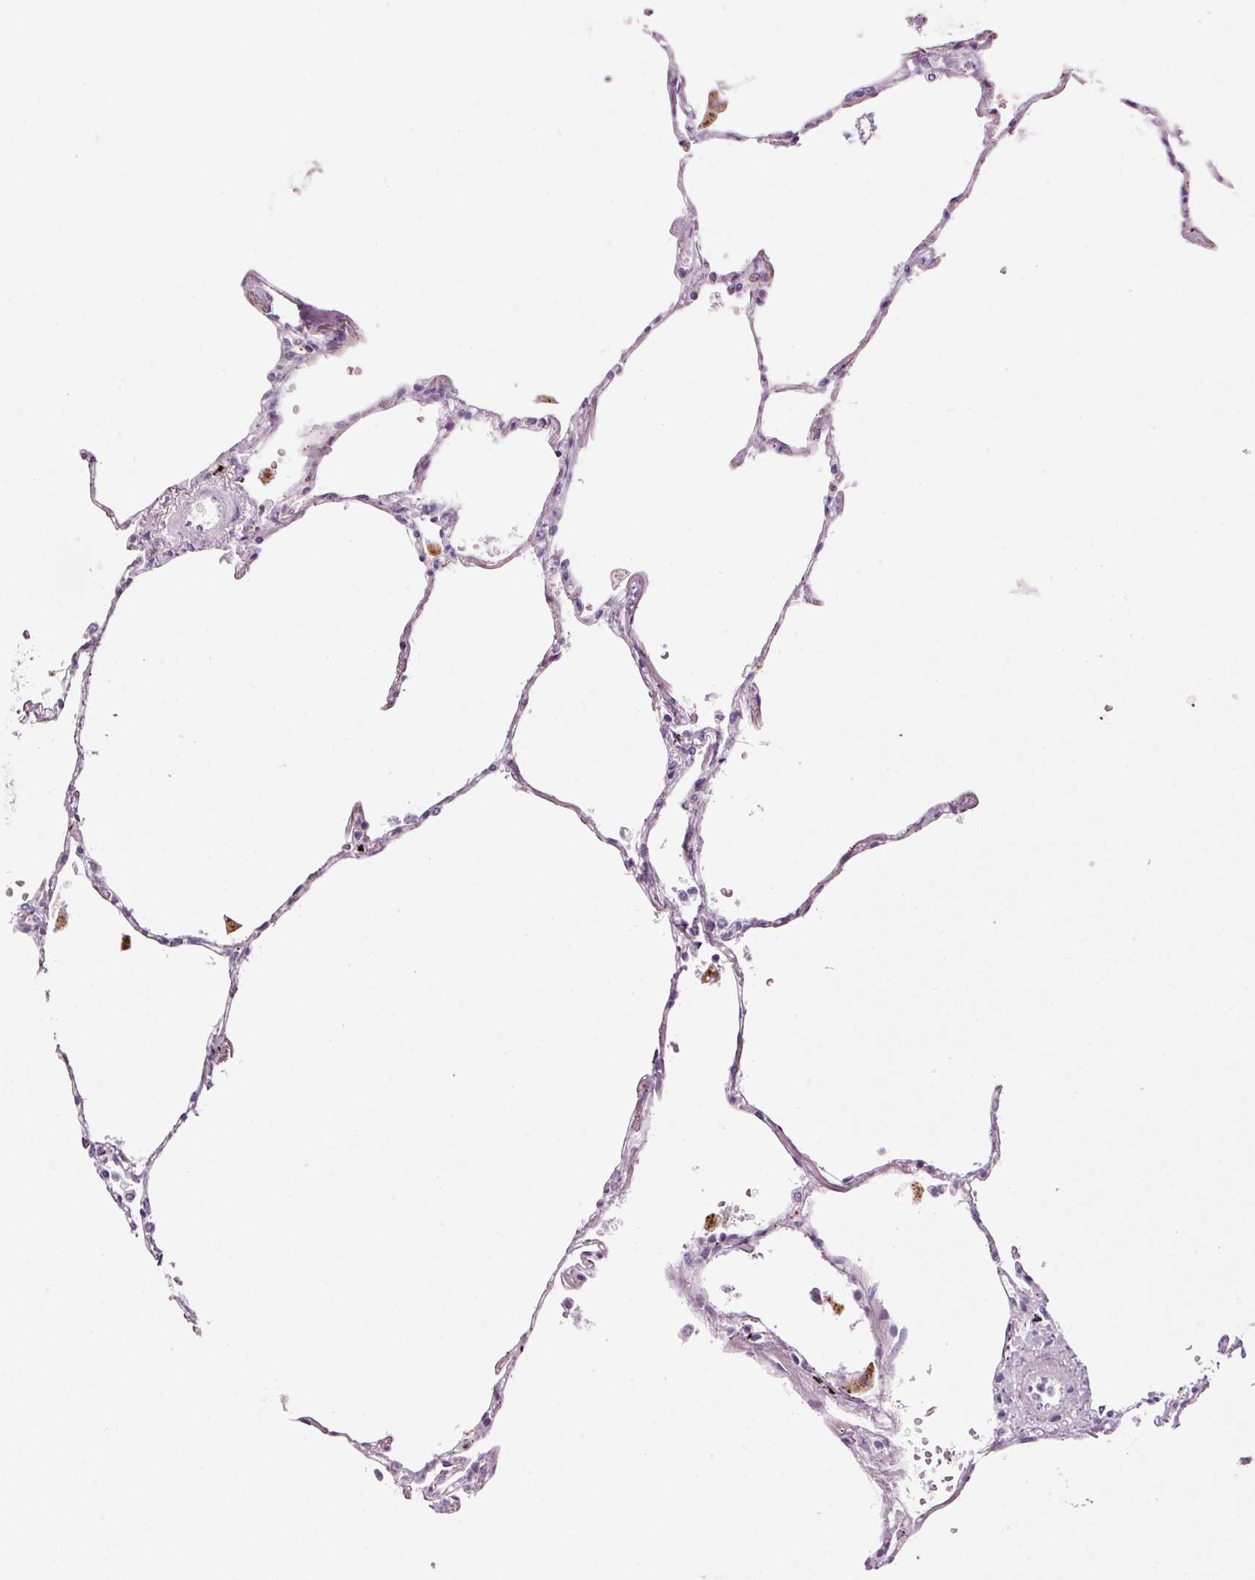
{"staining": {"intensity": "negative", "quantity": "none", "location": "none"}, "tissue": "lung", "cell_type": "Alveolar cells", "image_type": "normal", "snomed": [{"axis": "morphology", "description": "Normal tissue, NOS"}, {"axis": "topography", "description": "Lung"}], "caption": "An image of lung stained for a protein reveals no brown staining in alveolar cells. Nuclei are stained in blue.", "gene": "ZNF639", "patient": {"sex": "female", "age": 67}}